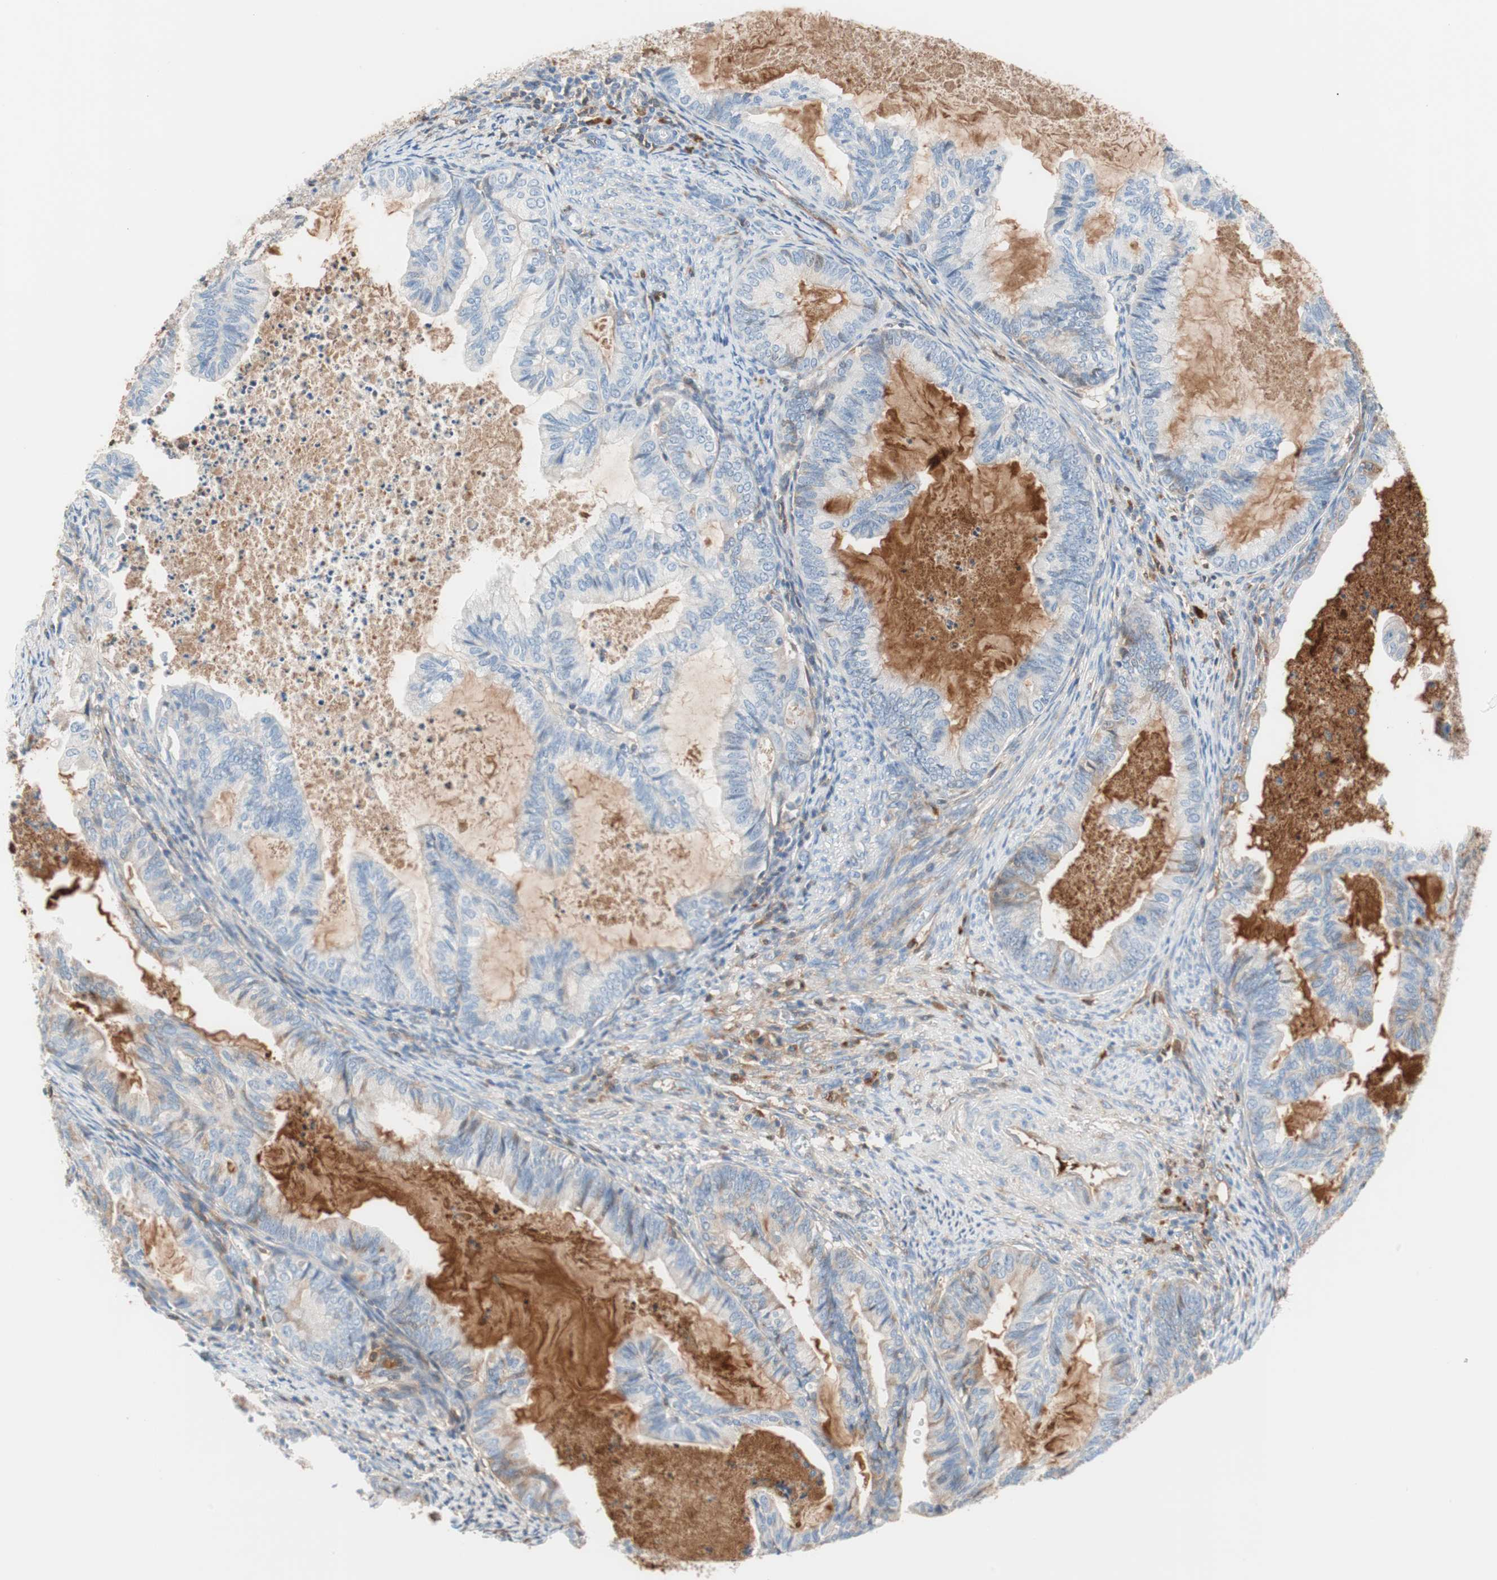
{"staining": {"intensity": "negative", "quantity": "none", "location": "none"}, "tissue": "cervical cancer", "cell_type": "Tumor cells", "image_type": "cancer", "snomed": [{"axis": "morphology", "description": "Normal tissue, NOS"}, {"axis": "morphology", "description": "Adenocarcinoma, NOS"}, {"axis": "topography", "description": "Cervix"}, {"axis": "topography", "description": "Endometrium"}], "caption": "Immunohistochemistry (IHC) of cervical cancer (adenocarcinoma) displays no staining in tumor cells.", "gene": "RBP4", "patient": {"sex": "female", "age": 86}}